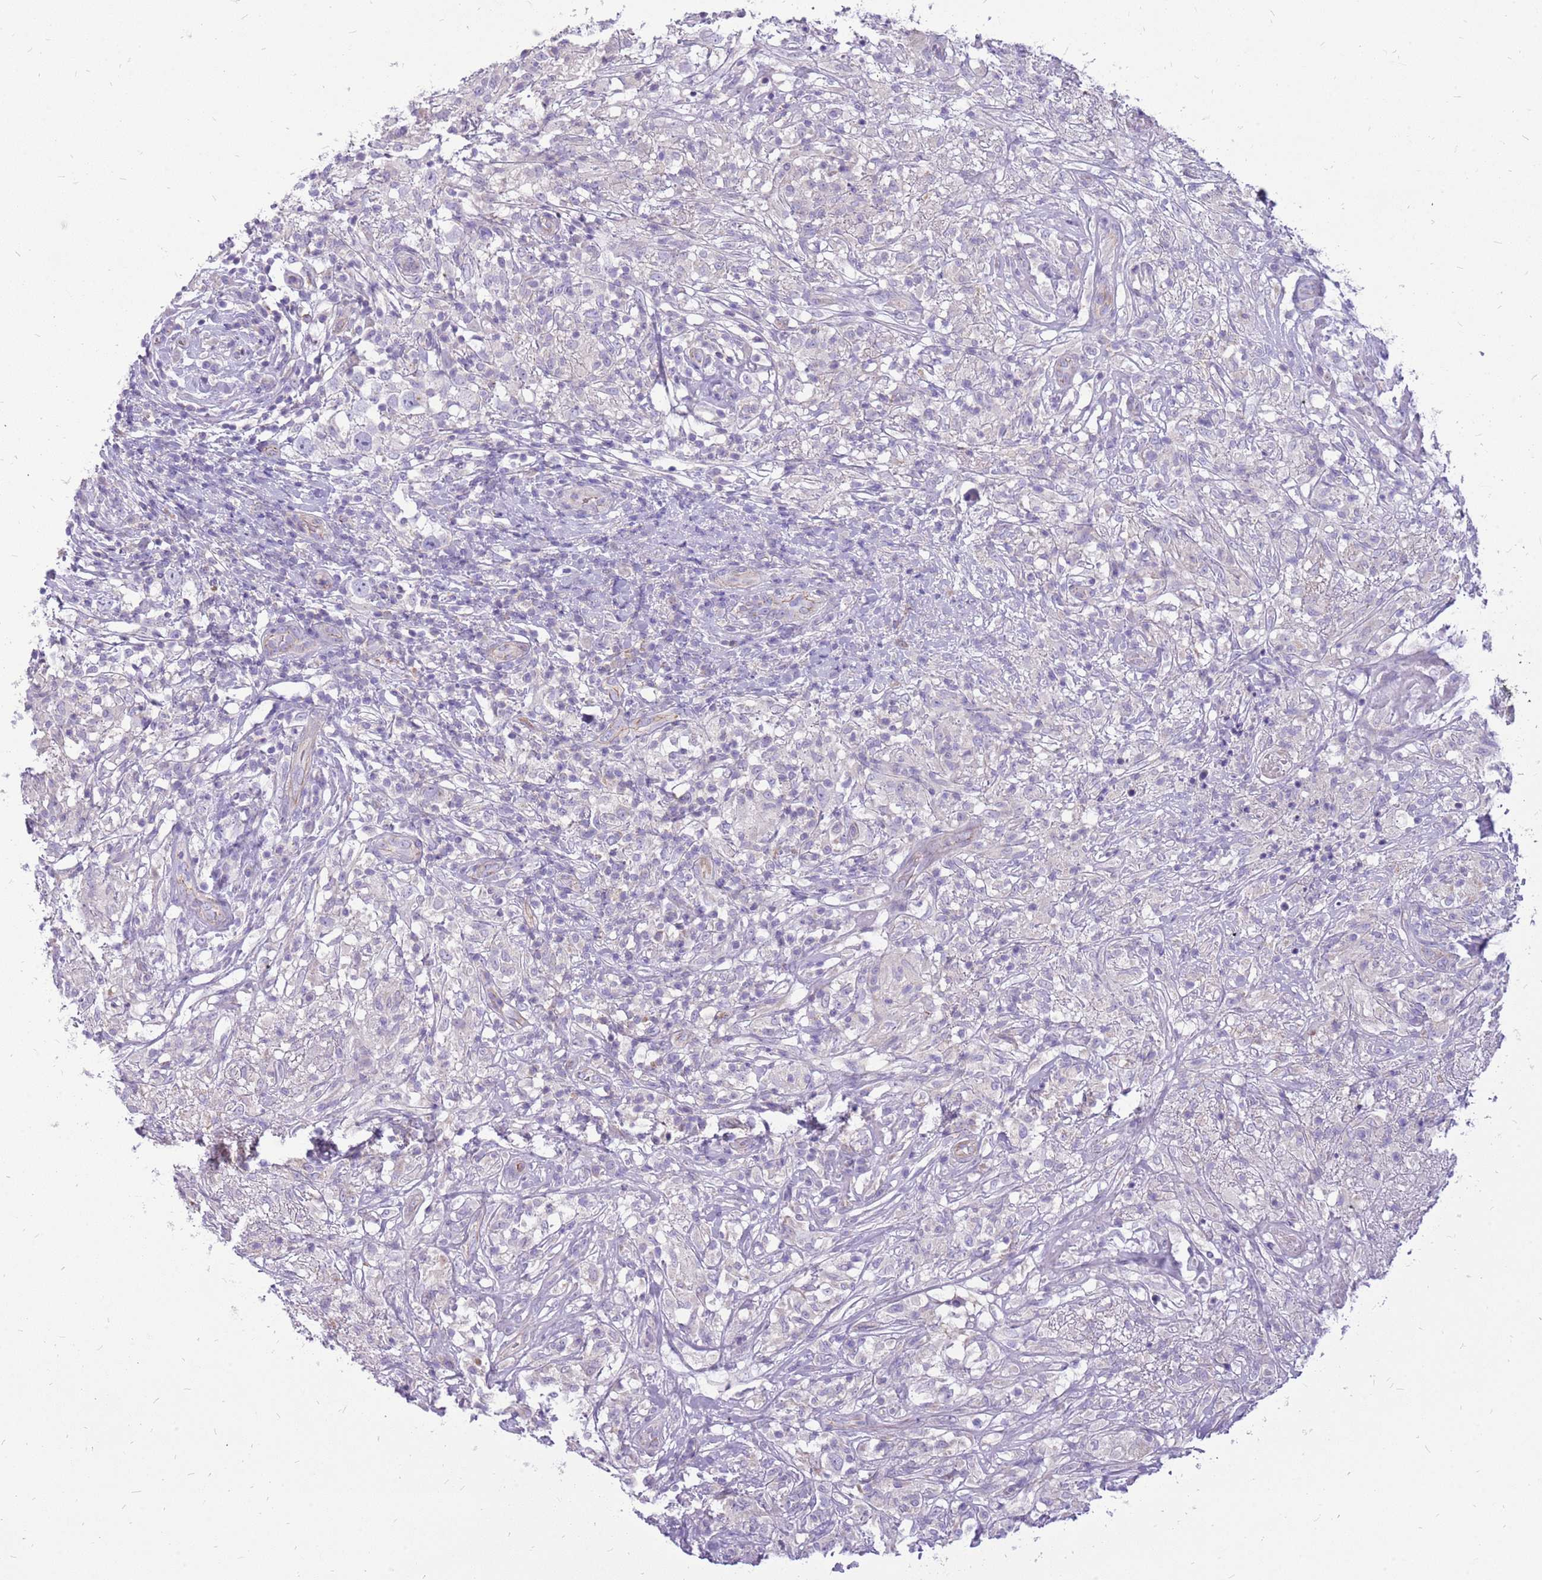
{"staining": {"intensity": "negative", "quantity": "none", "location": "none"}, "tissue": "testis cancer", "cell_type": "Tumor cells", "image_type": "cancer", "snomed": [{"axis": "morphology", "description": "Seminoma, NOS"}, {"axis": "topography", "description": "Testis"}], "caption": "Image shows no significant protein expression in tumor cells of testis cancer.", "gene": "WDR90", "patient": {"sex": "male", "age": 49}}